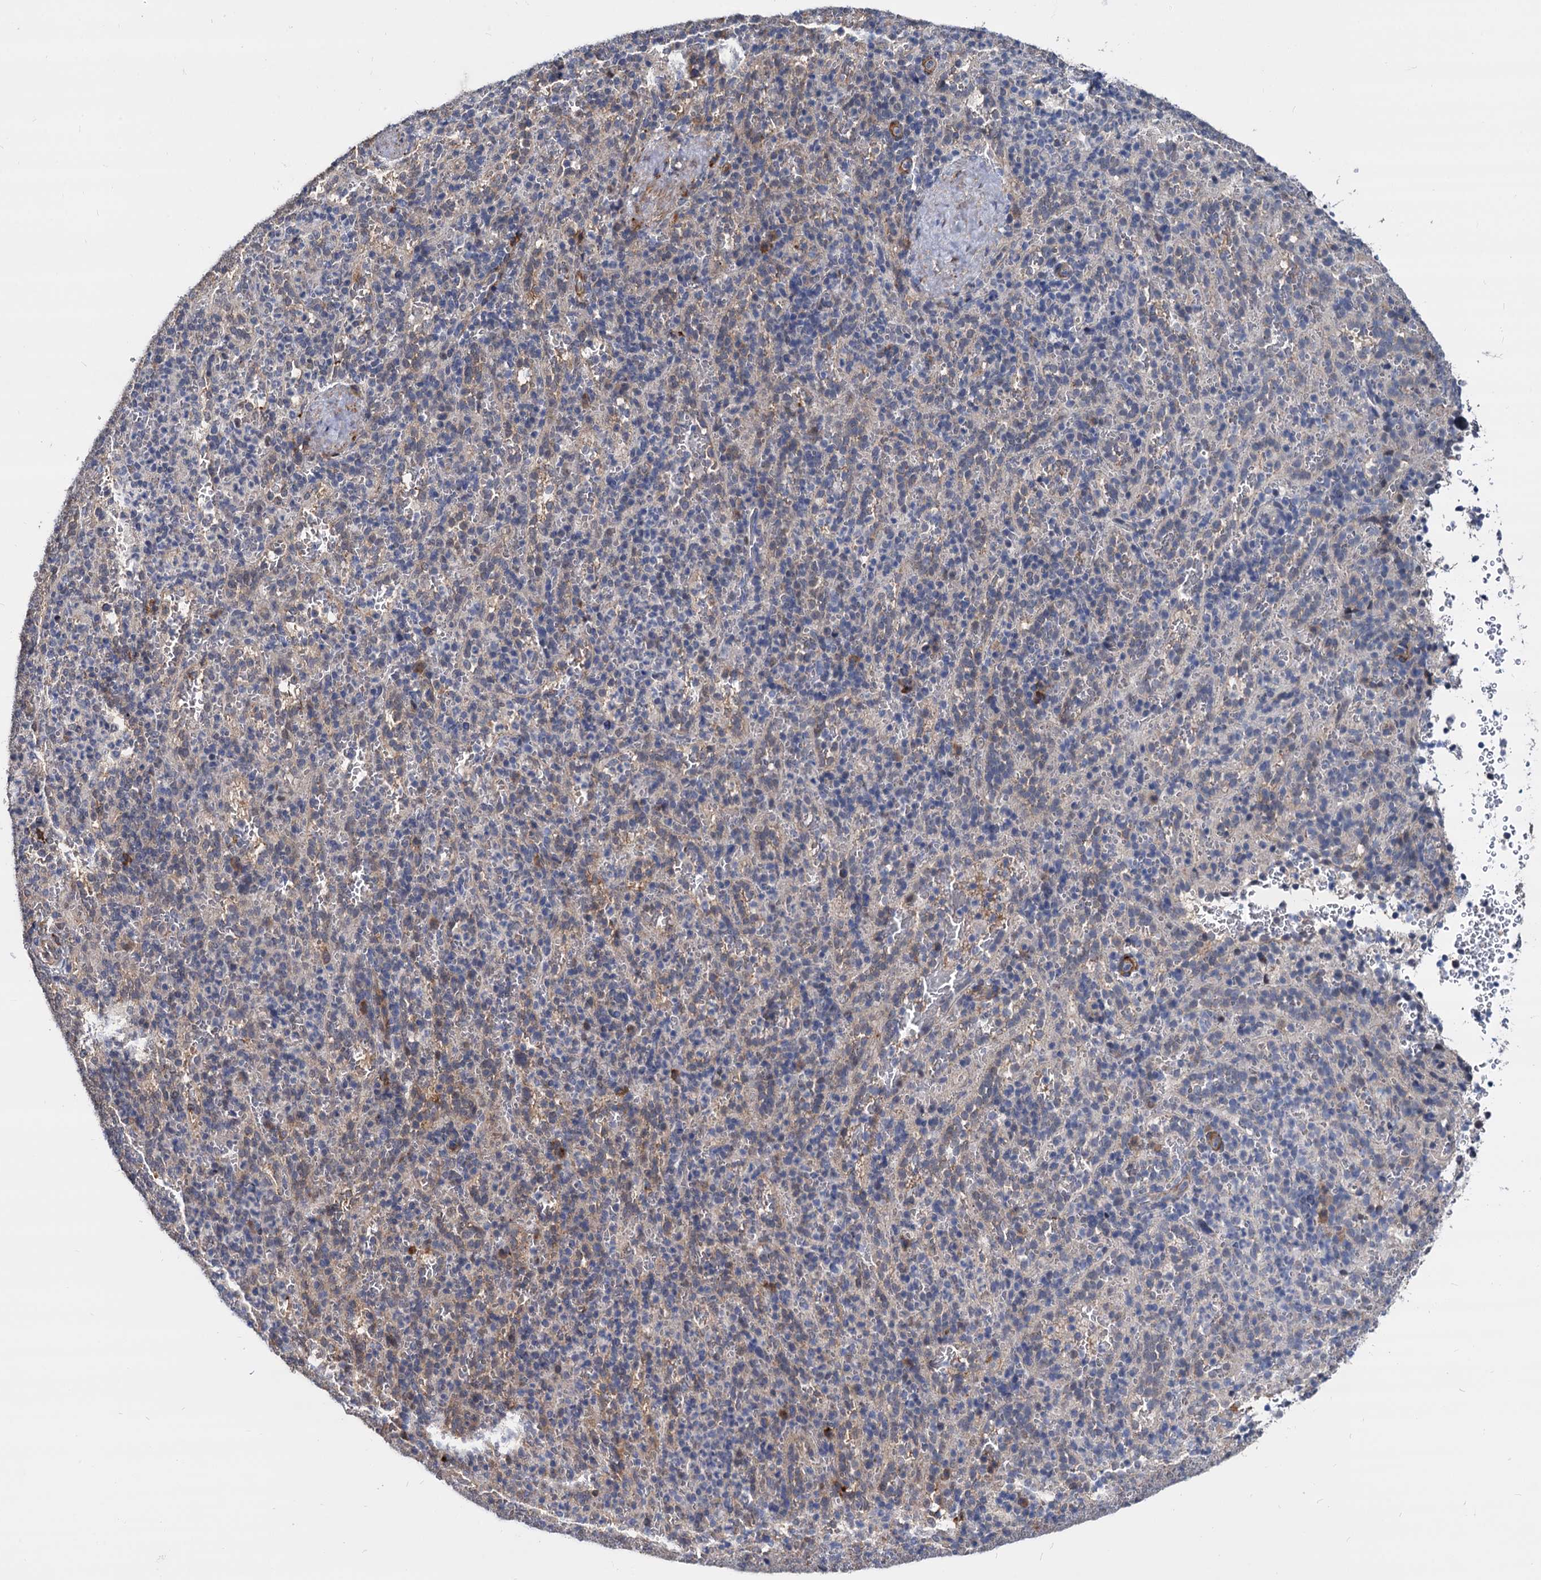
{"staining": {"intensity": "negative", "quantity": "none", "location": "none"}, "tissue": "spleen", "cell_type": "Cells in red pulp", "image_type": "normal", "snomed": [{"axis": "morphology", "description": "Normal tissue, NOS"}, {"axis": "topography", "description": "Spleen"}], "caption": "Immunohistochemistry photomicrograph of normal spleen: spleen stained with DAB displays no significant protein positivity in cells in red pulp.", "gene": "PSMD4", "patient": {"sex": "female", "age": 21}}